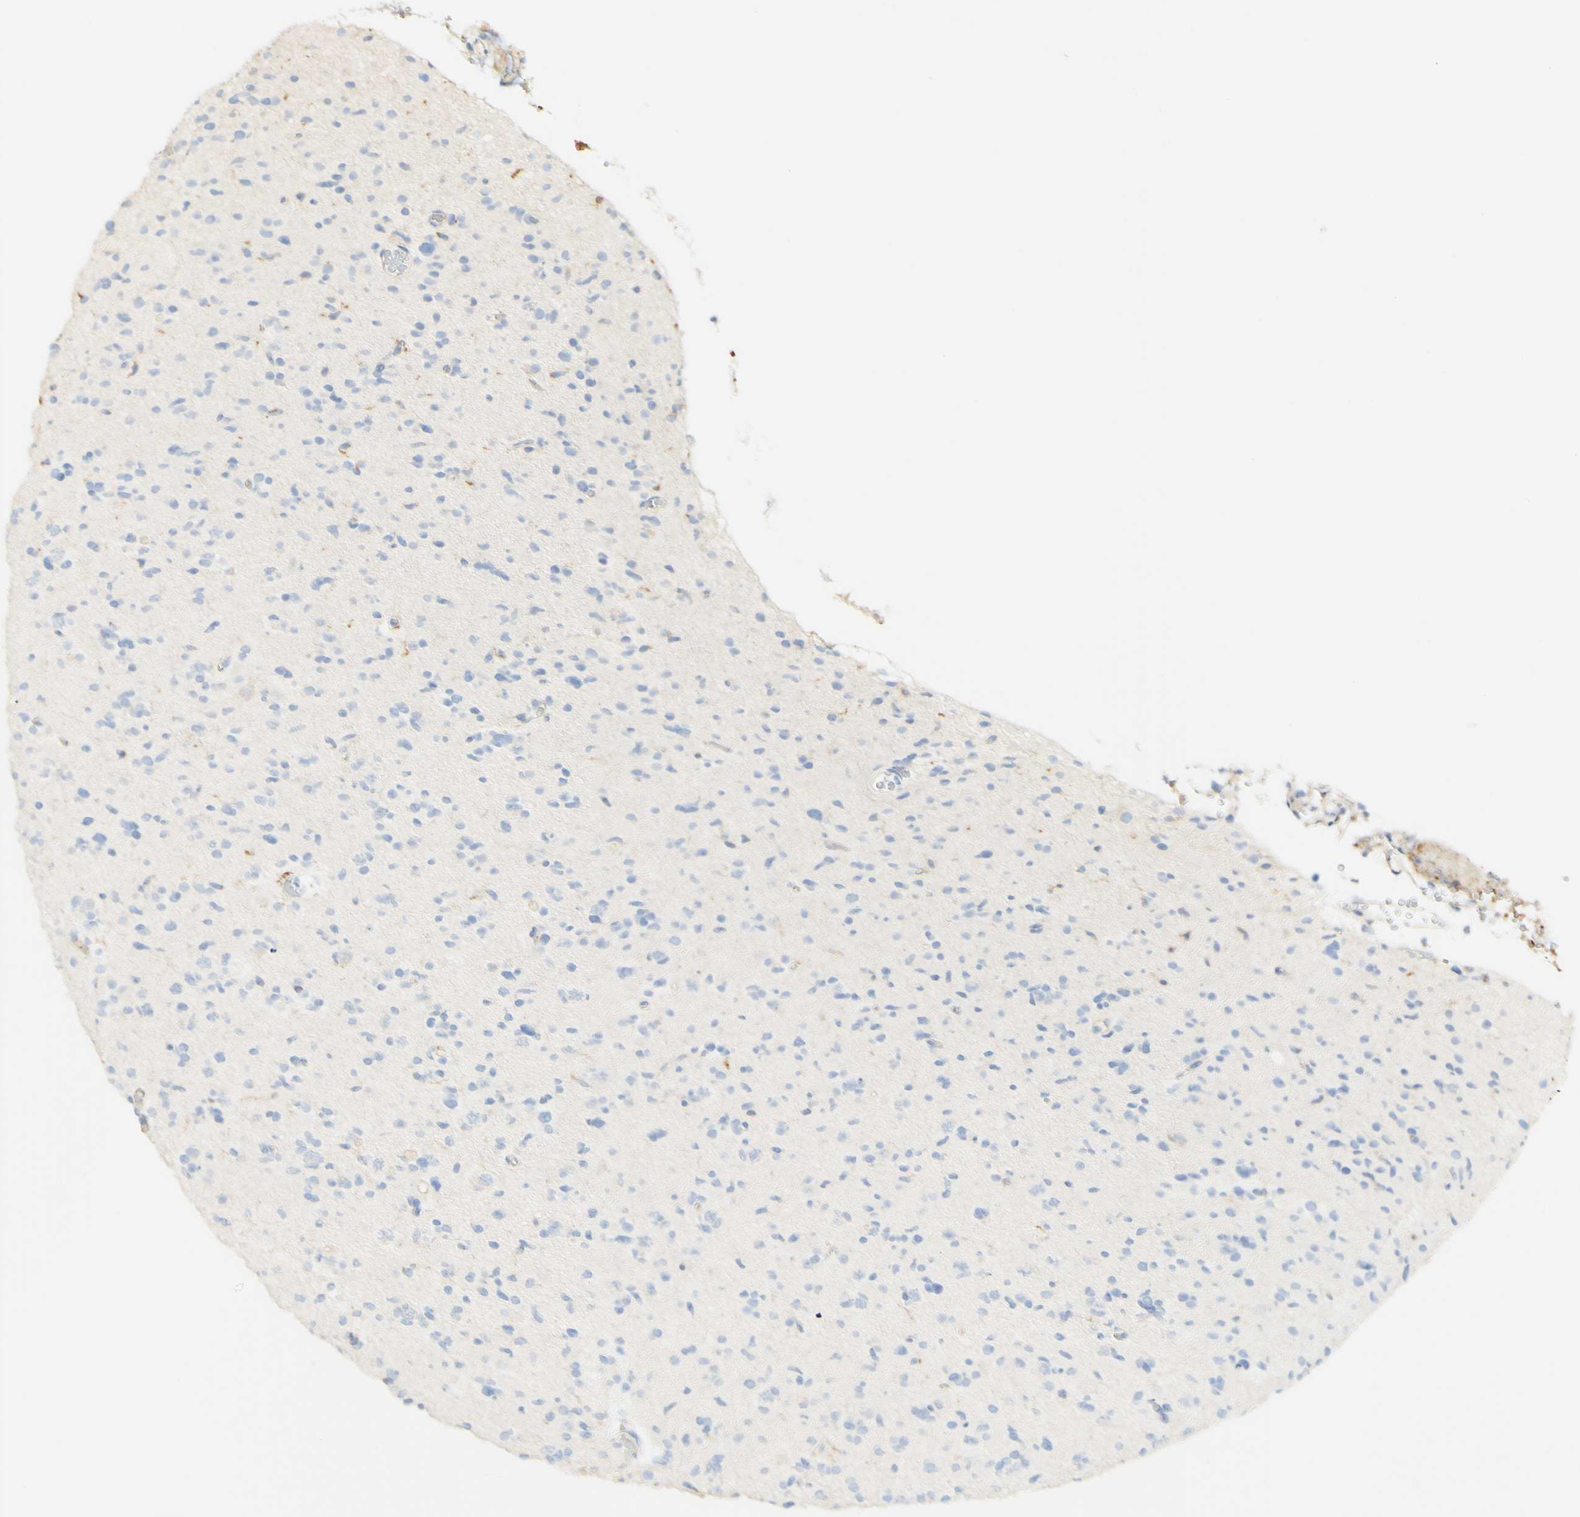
{"staining": {"intensity": "negative", "quantity": "none", "location": "none"}, "tissue": "glioma", "cell_type": "Tumor cells", "image_type": "cancer", "snomed": [{"axis": "morphology", "description": "Glioma, malignant, Low grade"}, {"axis": "topography", "description": "Brain"}], "caption": "High power microscopy image of an immunohistochemistry histopathology image of low-grade glioma (malignant), revealing no significant staining in tumor cells.", "gene": "FCGRT", "patient": {"sex": "female", "age": 22}}